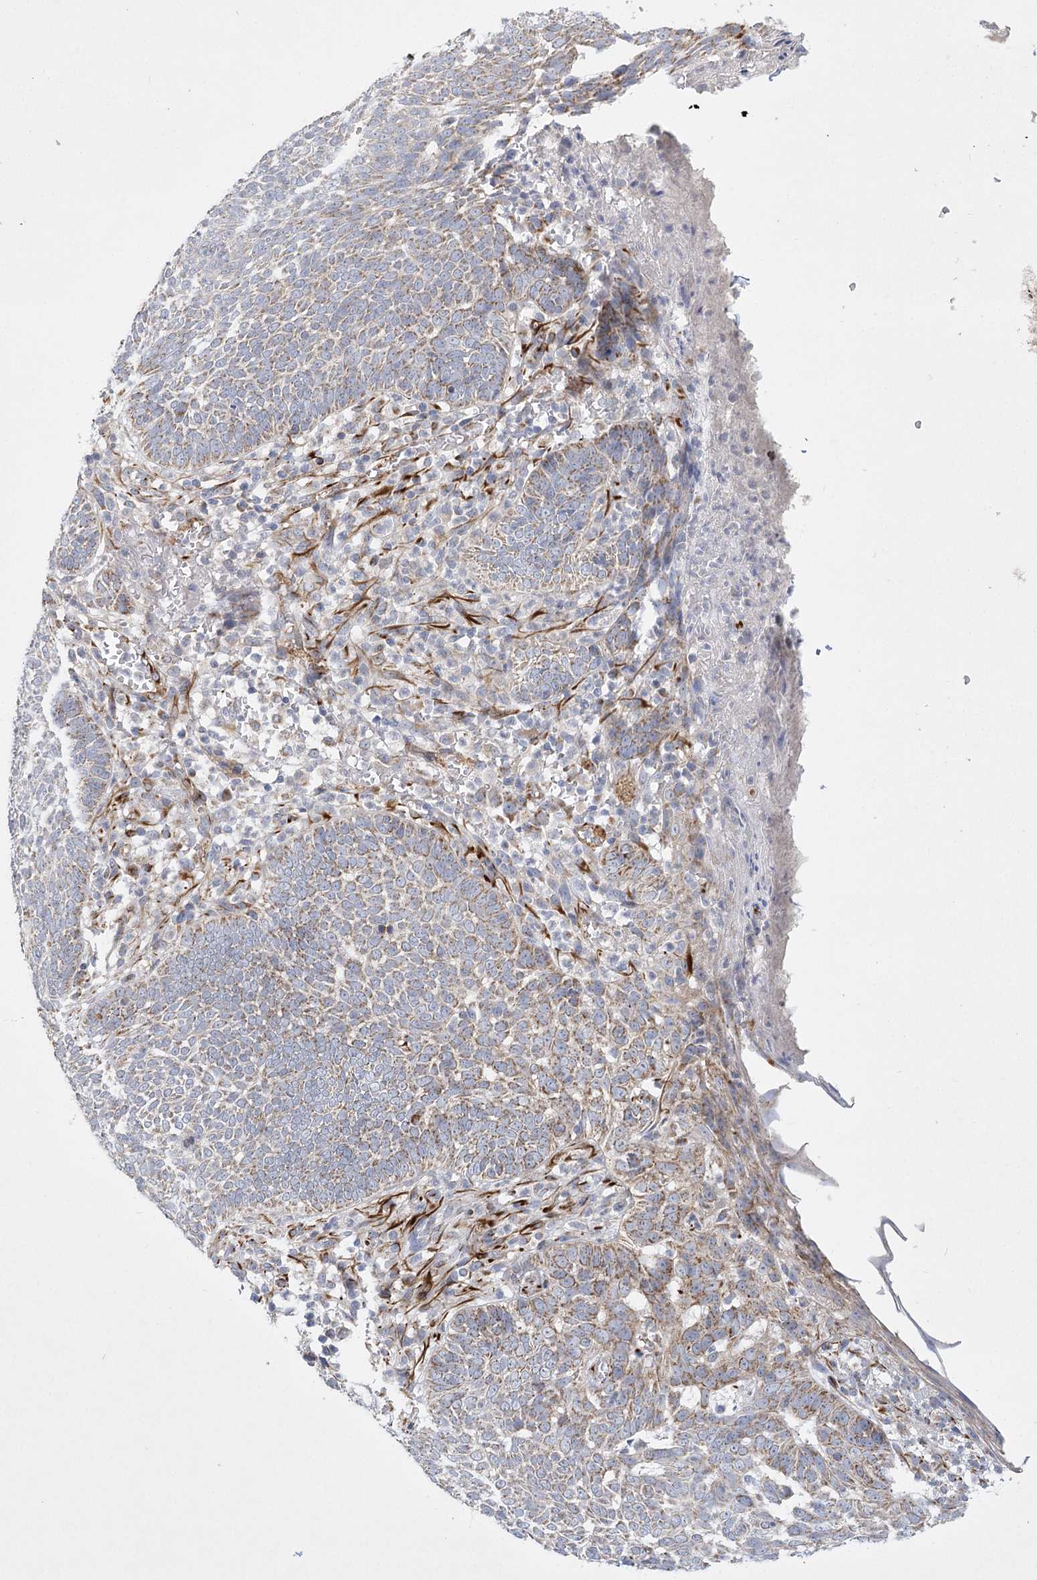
{"staining": {"intensity": "moderate", "quantity": ">75%", "location": "cytoplasmic/membranous"}, "tissue": "skin cancer", "cell_type": "Tumor cells", "image_type": "cancer", "snomed": [{"axis": "morphology", "description": "Normal tissue, NOS"}, {"axis": "morphology", "description": "Basal cell carcinoma"}, {"axis": "topography", "description": "Skin"}], "caption": "This is an image of IHC staining of skin basal cell carcinoma, which shows moderate positivity in the cytoplasmic/membranous of tumor cells.", "gene": "DHTKD1", "patient": {"sex": "male", "age": 64}}